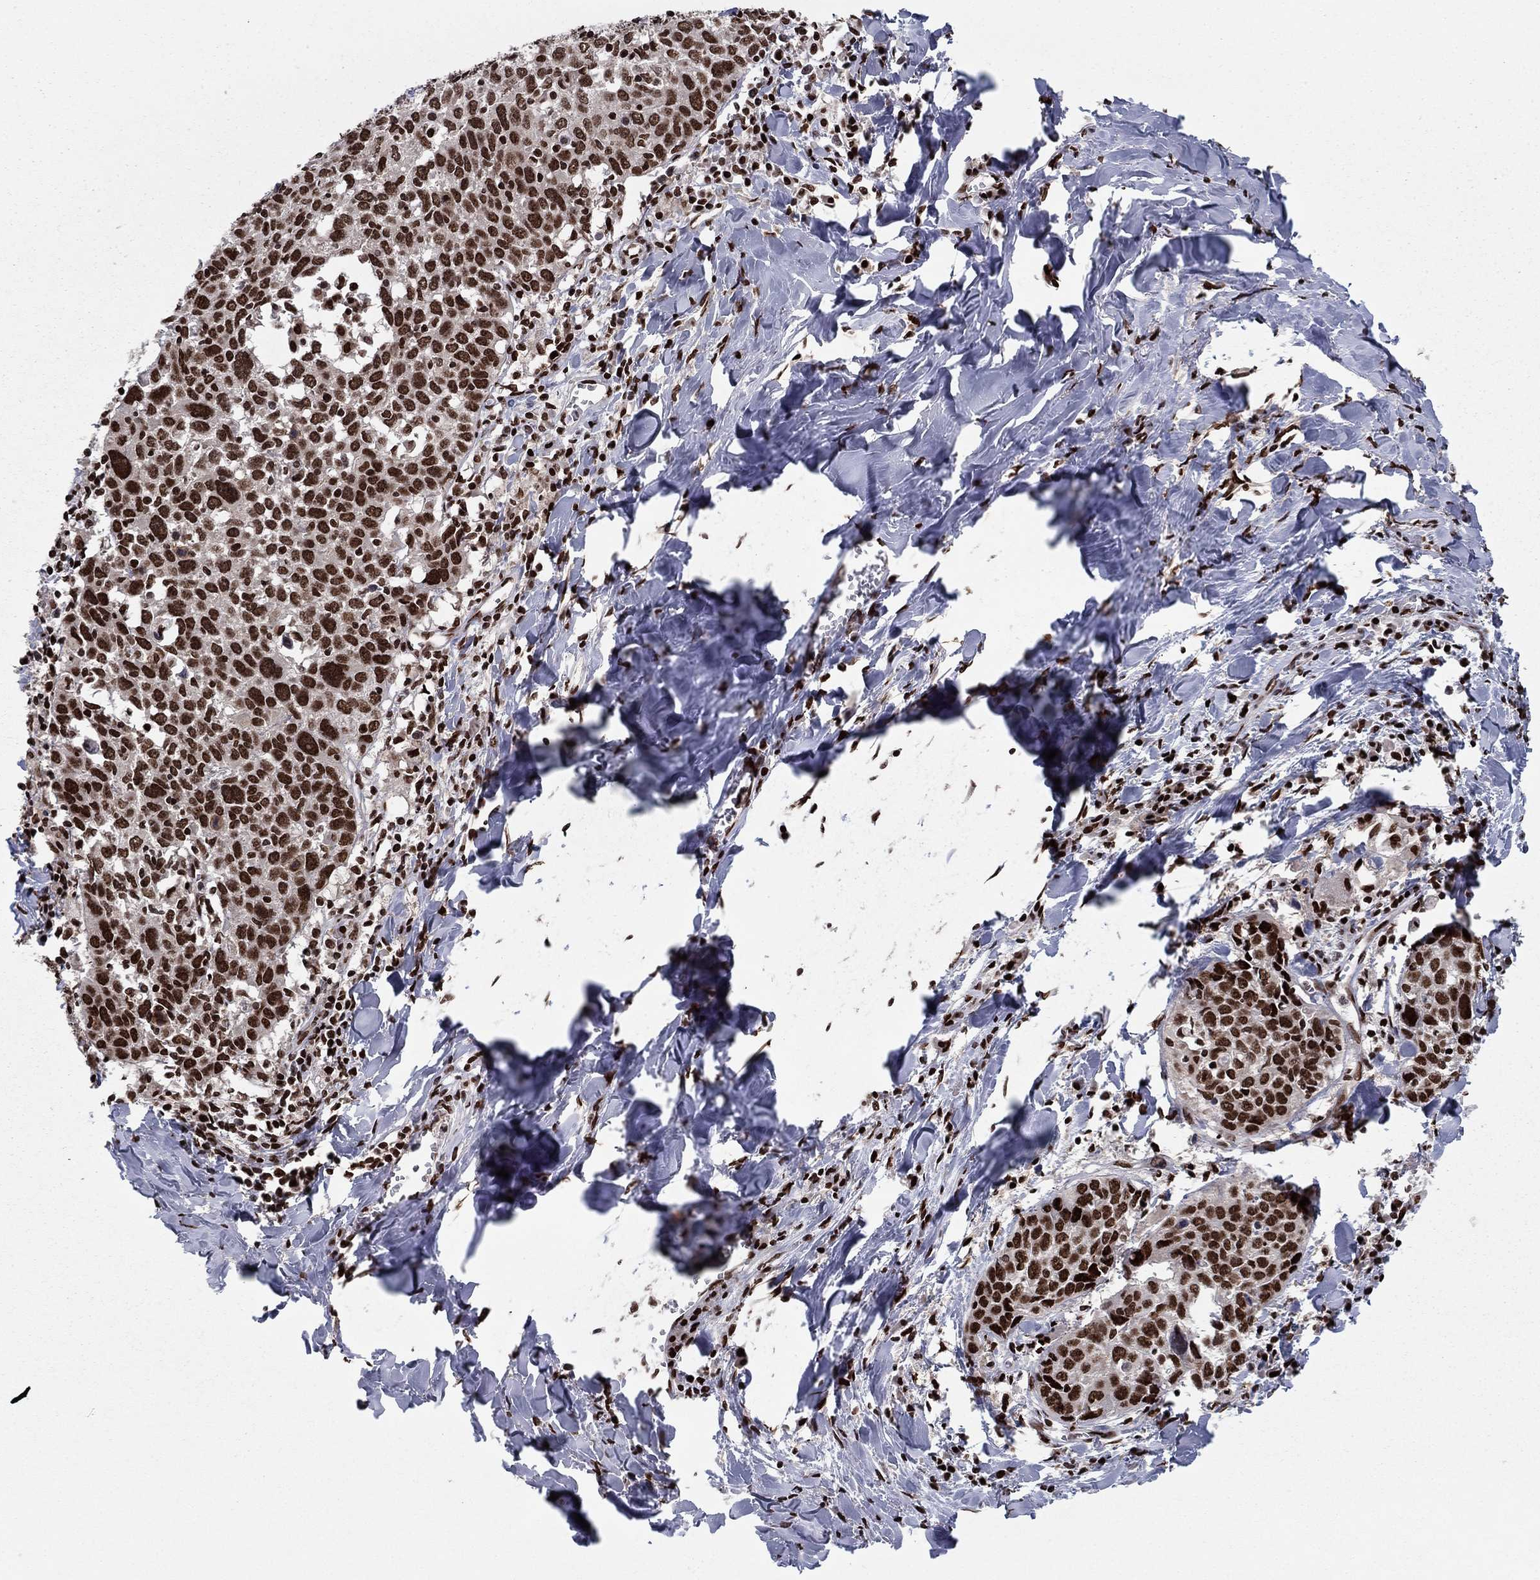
{"staining": {"intensity": "strong", "quantity": ">75%", "location": "nuclear"}, "tissue": "lung cancer", "cell_type": "Tumor cells", "image_type": "cancer", "snomed": [{"axis": "morphology", "description": "Squamous cell carcinoma, NOS"}, {"axis": "topography", "description": "Lung"}], "caption": "Brown immunohistochemical staining in human lung squamous cell carcinoma exhibits strong nuclear positivity in approximately >75% of tumor cells.", "gene": "USP54", "patient": {"sex": "male", "age": 57}}